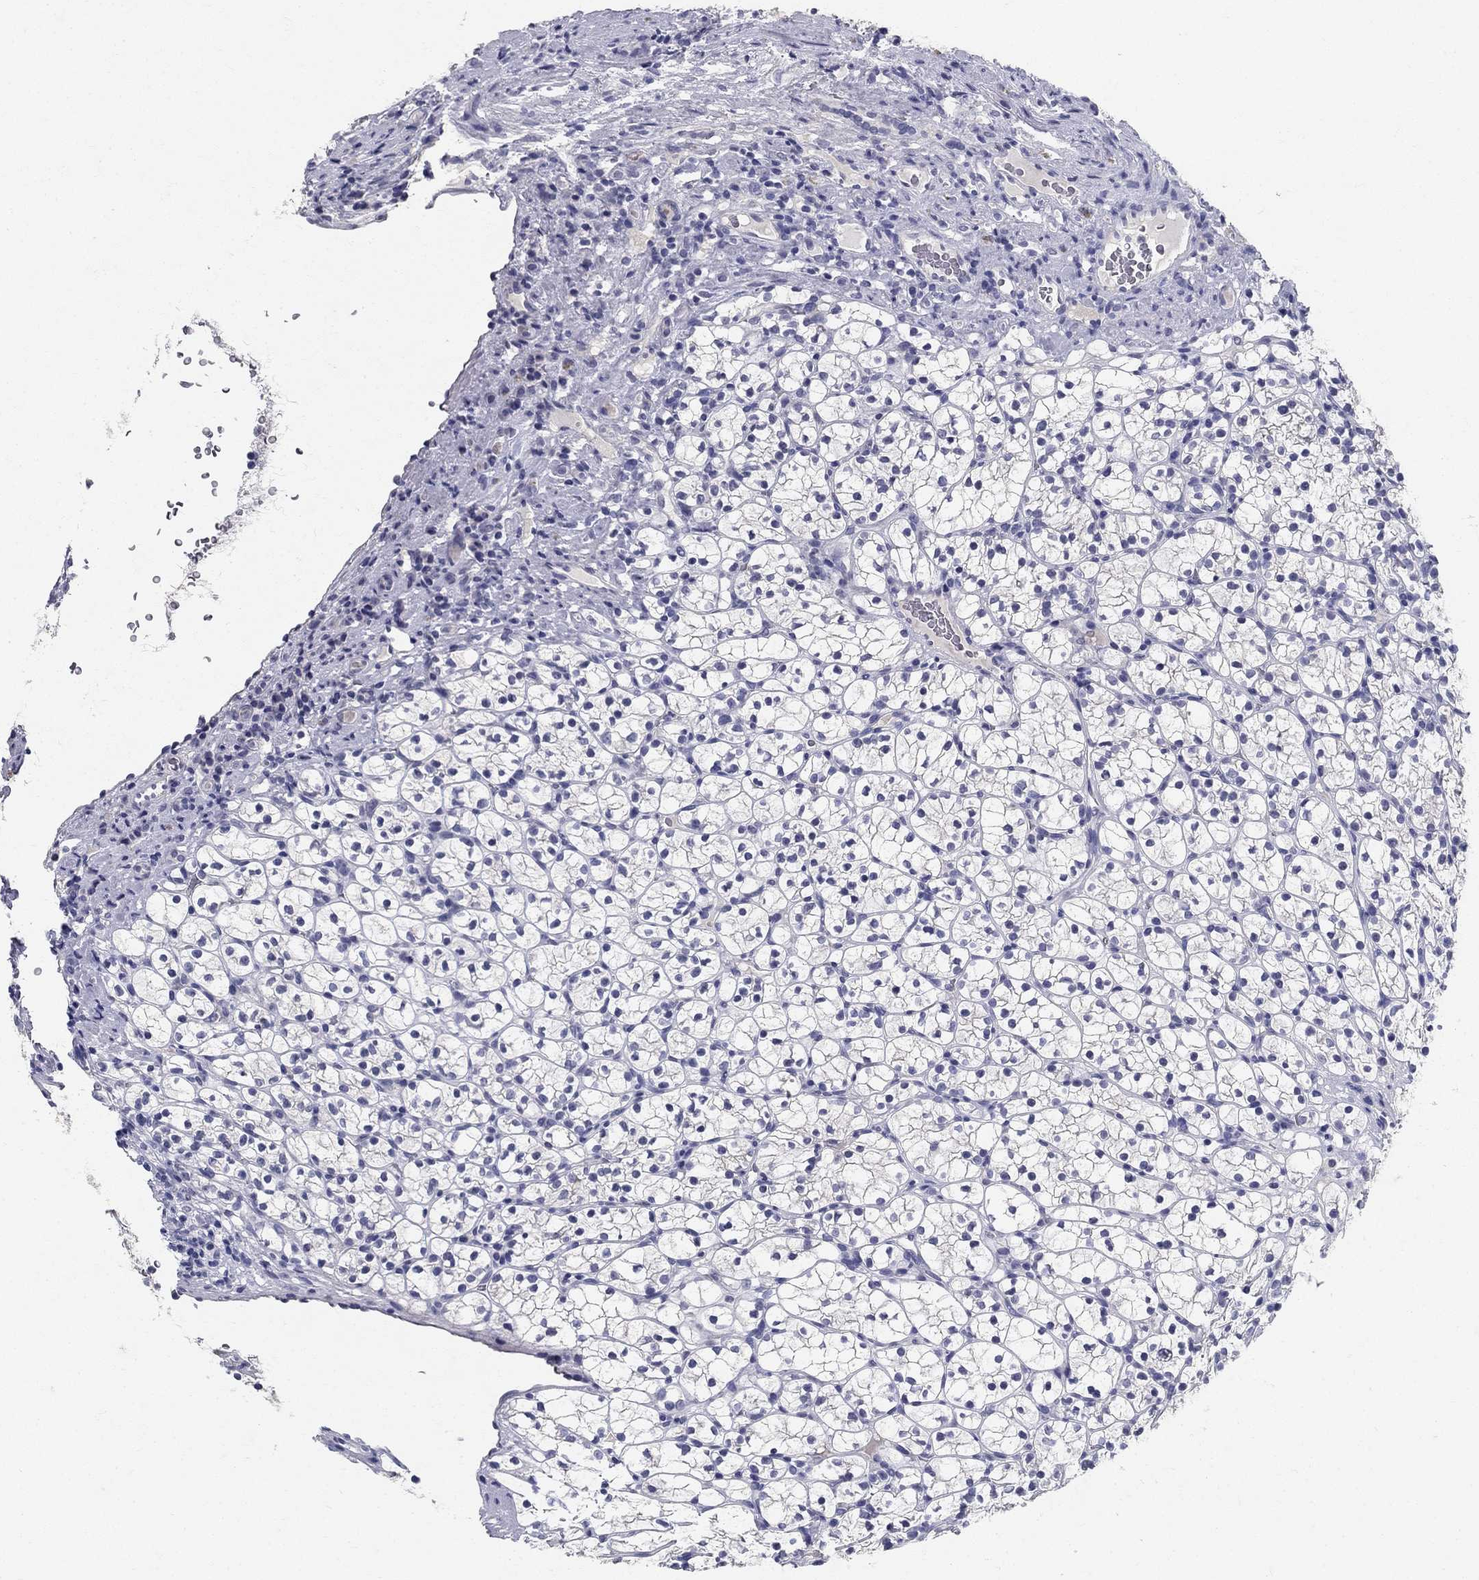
{"staining": {"intensity": "negative", "quantity": "none", "location": "none"}, "tissue": "renal cancer", "cell_type": "Tumor cells", "image_type": "cancer", "snomed": [{"axis": "morphology", "description": "Adenocarcinoma, NOS"}, {"axis": "topography", "description": "Kidney"}], "caption": "The IHC photomicrograph has no significant positivity in tumor cells of renal cancer (adenocarcinoma) tissue. (Stains: DAB immunohistochemistry with hematoxylin counter stain, Microscopy: brightfield microscopy at high magnification).", "gene": "POMC", "patient": {"sex": "female", "age": 89}}